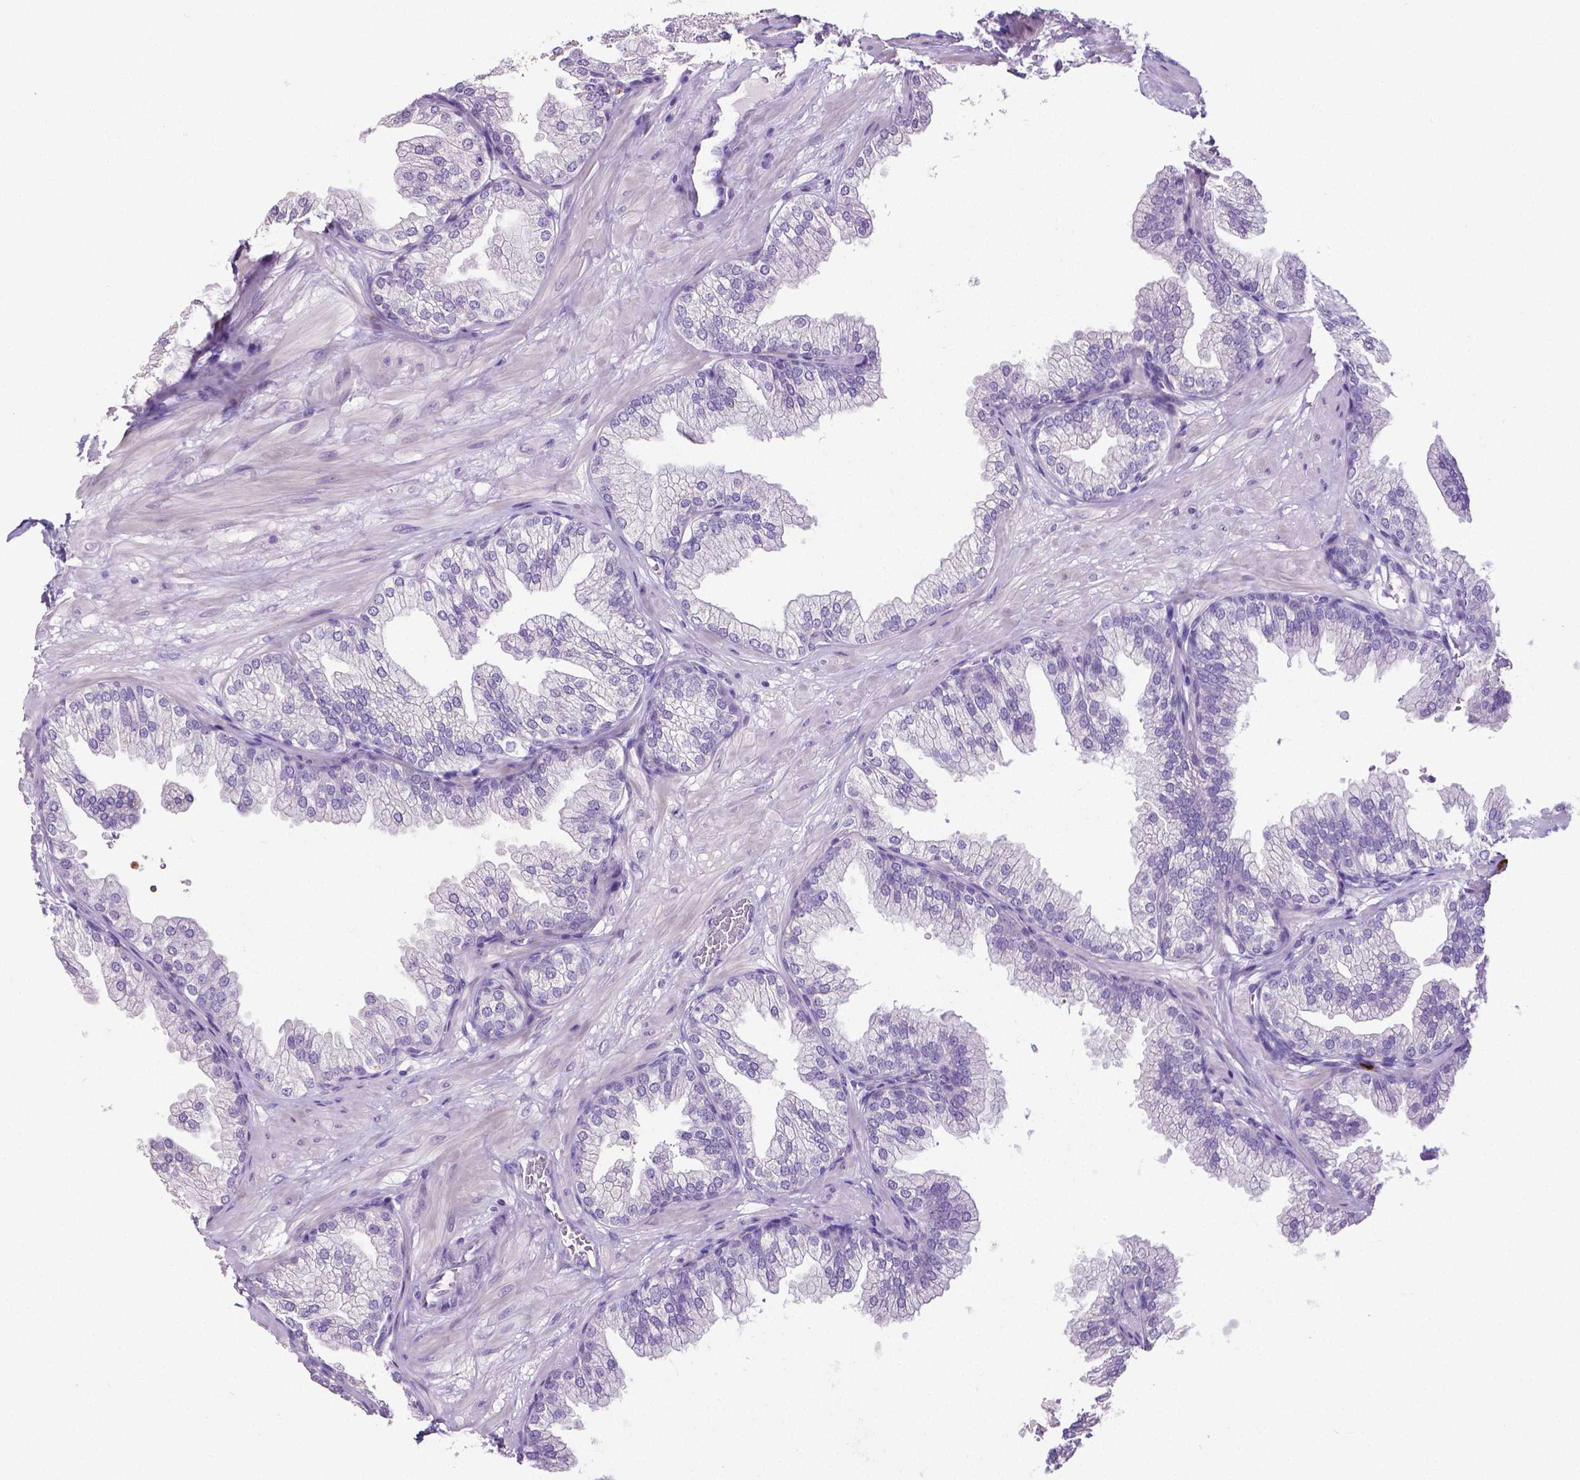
{"staining": {"intensity": "negative", "quantity": "none", "location": "none"}, "tissue": "prostate", "cell_type": "Glandular cells", "image_type": "normal", "snomed": [{"axis": "morphology", "description": "Normal tissue, NOS"}, {"axis": "topography", "description": "Prostate"}], "caption": "Immunohistochemistry image of unremarkable prostate: human prostate stained with DAB demonstrates no significant protein positivity in glandular cells. The staining is performed using DAB brown chromogen with nuclei counter-stained in using hematoxylin.", "gene": "MMP9", "patient": {"sex": "male", "age": 37}}